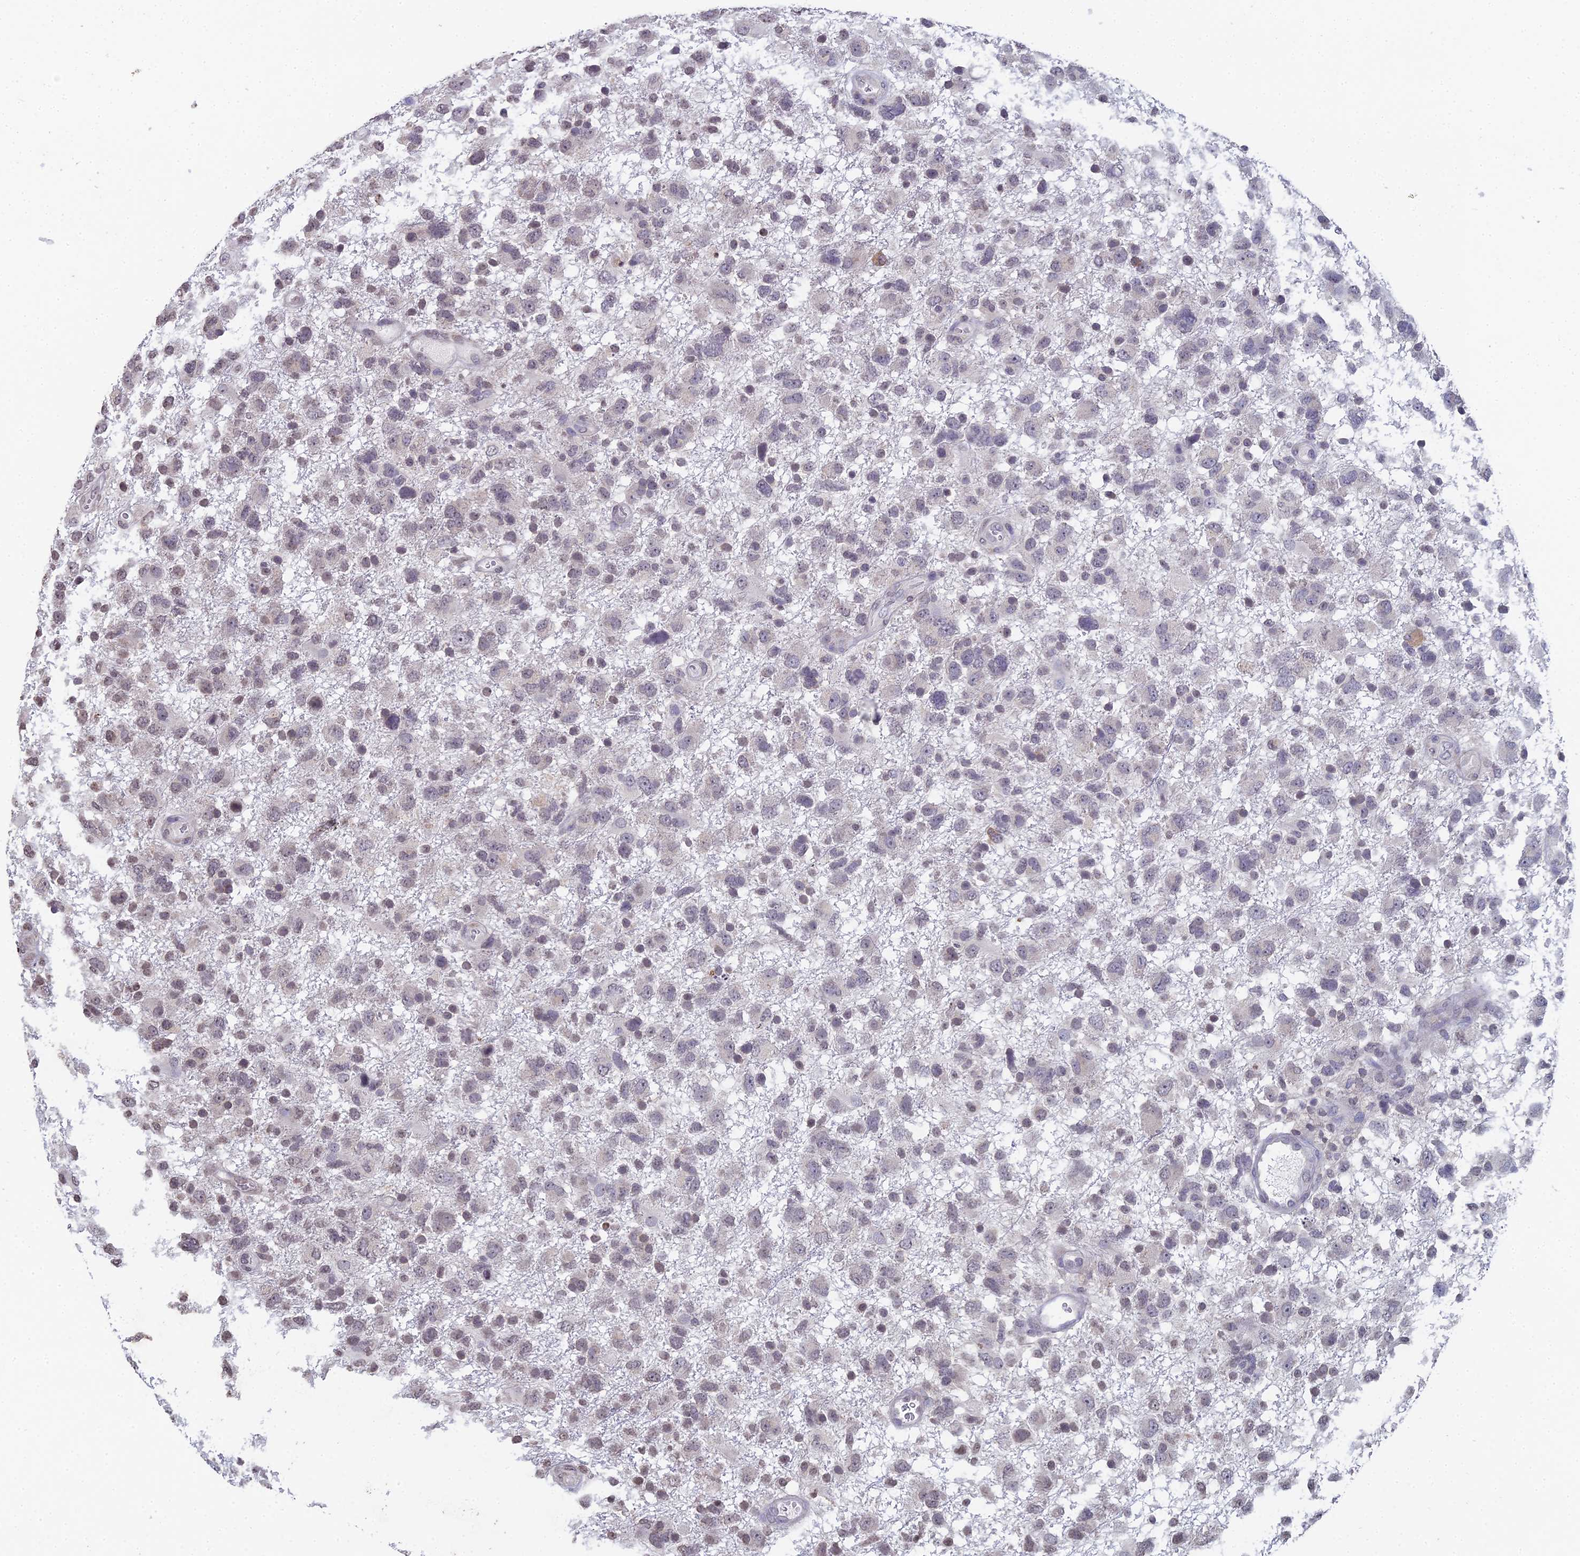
{"staining": {"intensity": "weak", "quantity": "<25%", "location": "nuclear"}, "tissue": "glioma", "cell_type": "Tumor cells", "image_type": "cancer", "snomed": [{"axis": "morphology", "description": "Glioma, malignant, High grade"}, {"axis": "topography", "description": "Brain"}], "caption": "Immunohistochemical staining of malignant high-grade glioma displays no significant positivity in tumor cells.", "gene": "PRR22", "patient": {"sex": "male", "age": 61}}